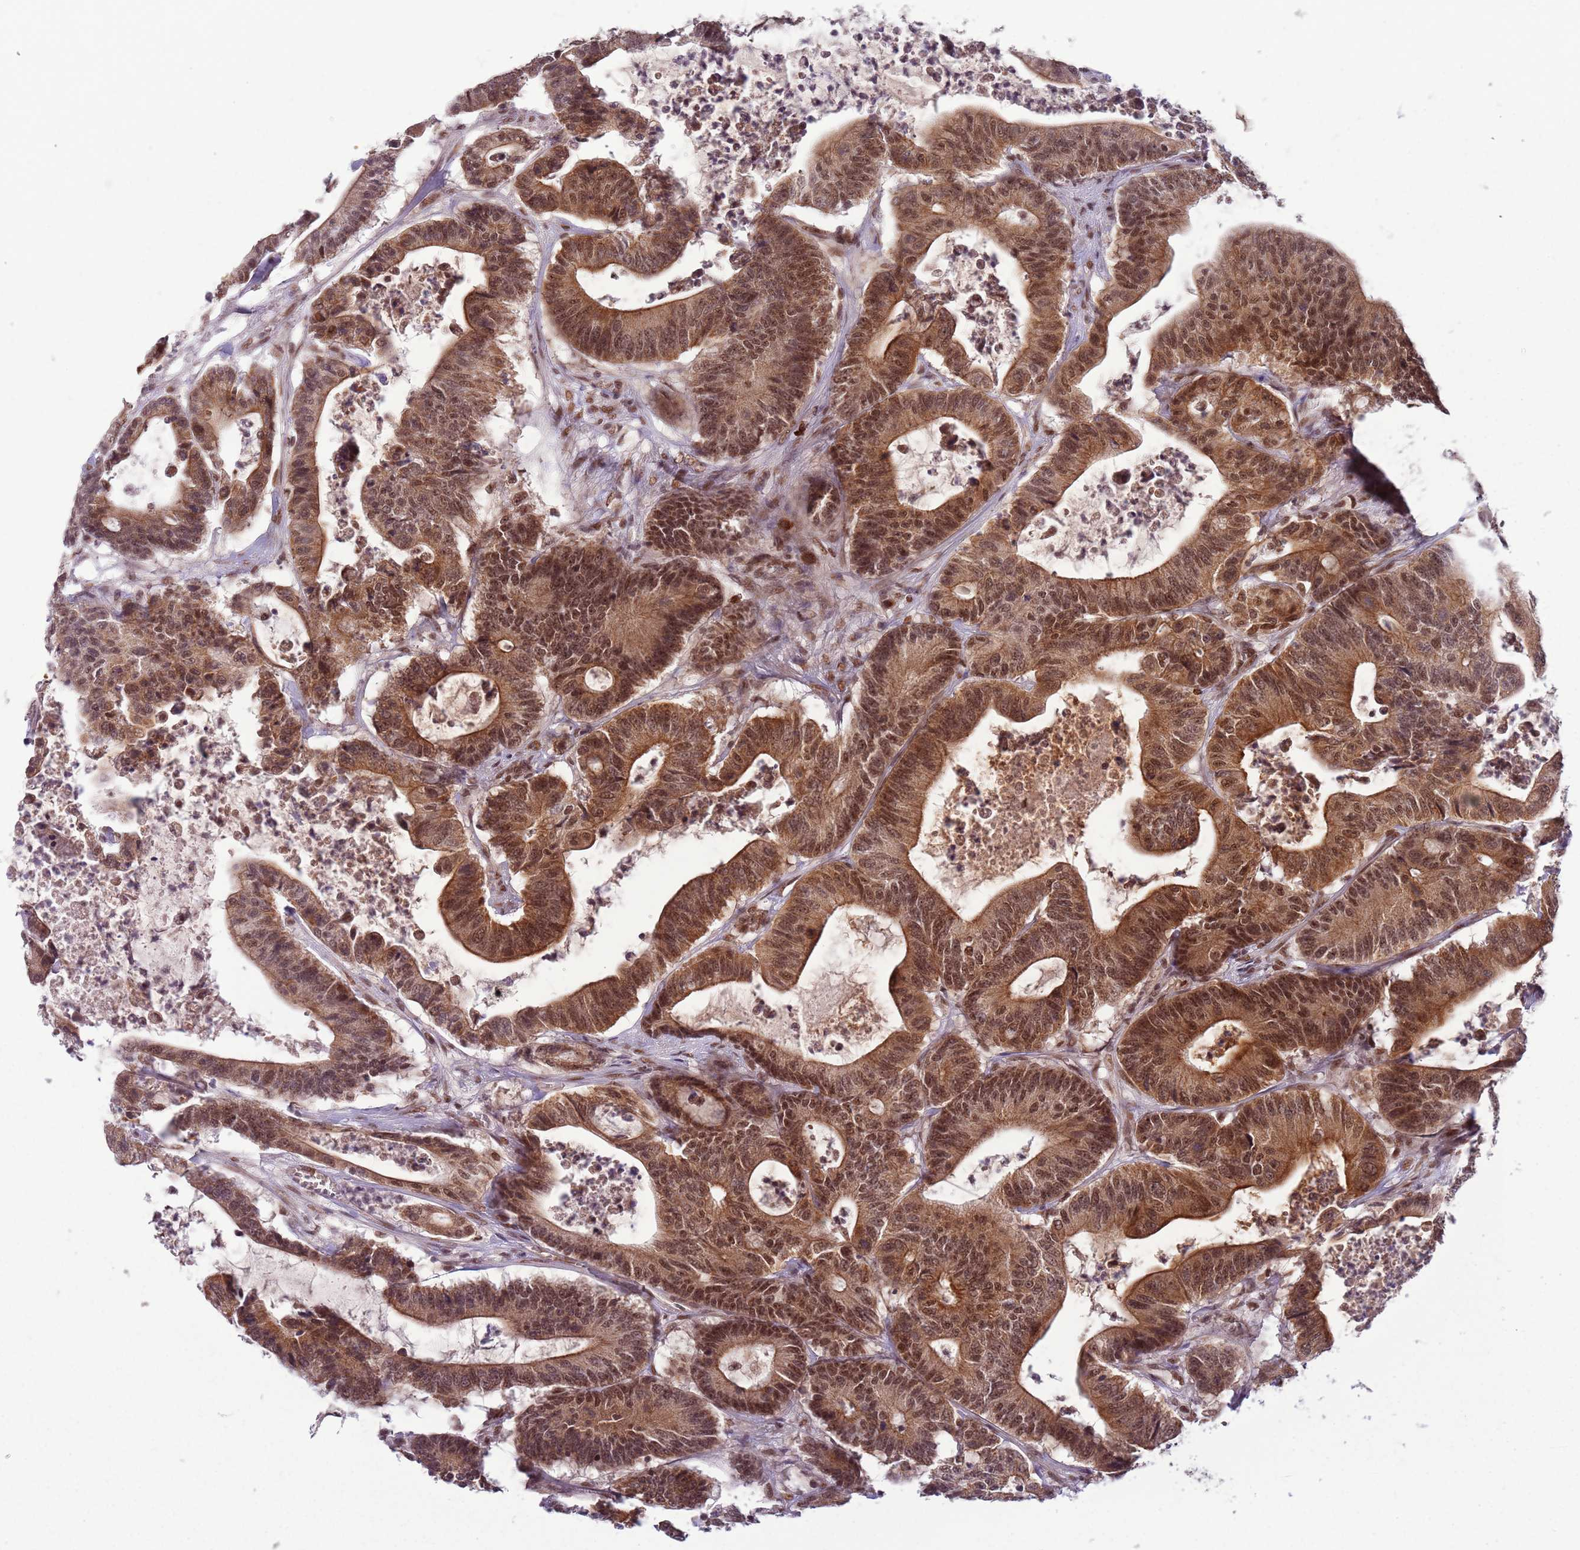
{"staining": {"intensity": "moderate", "quantity": ">75%", "location": "cytoplasmic/membranous,nuclear"}, "tissue": "colorectal cancer", "cell_type": "Tumor cells", "image_type": "cancer", "snomed": [{"axis": "morphology", "description": "Adenocarcinoma, NOS"}, {"axis": "topography", "description": "Colon"}], "caption": "Colorectal adenocarcinoma stained for a protein exhibits moderate cytoplasmic/membranous and nuclear positivity in tumor cells.", "gene": "FAM120AOS", "patient": {"sex": "female", "age": 84}}